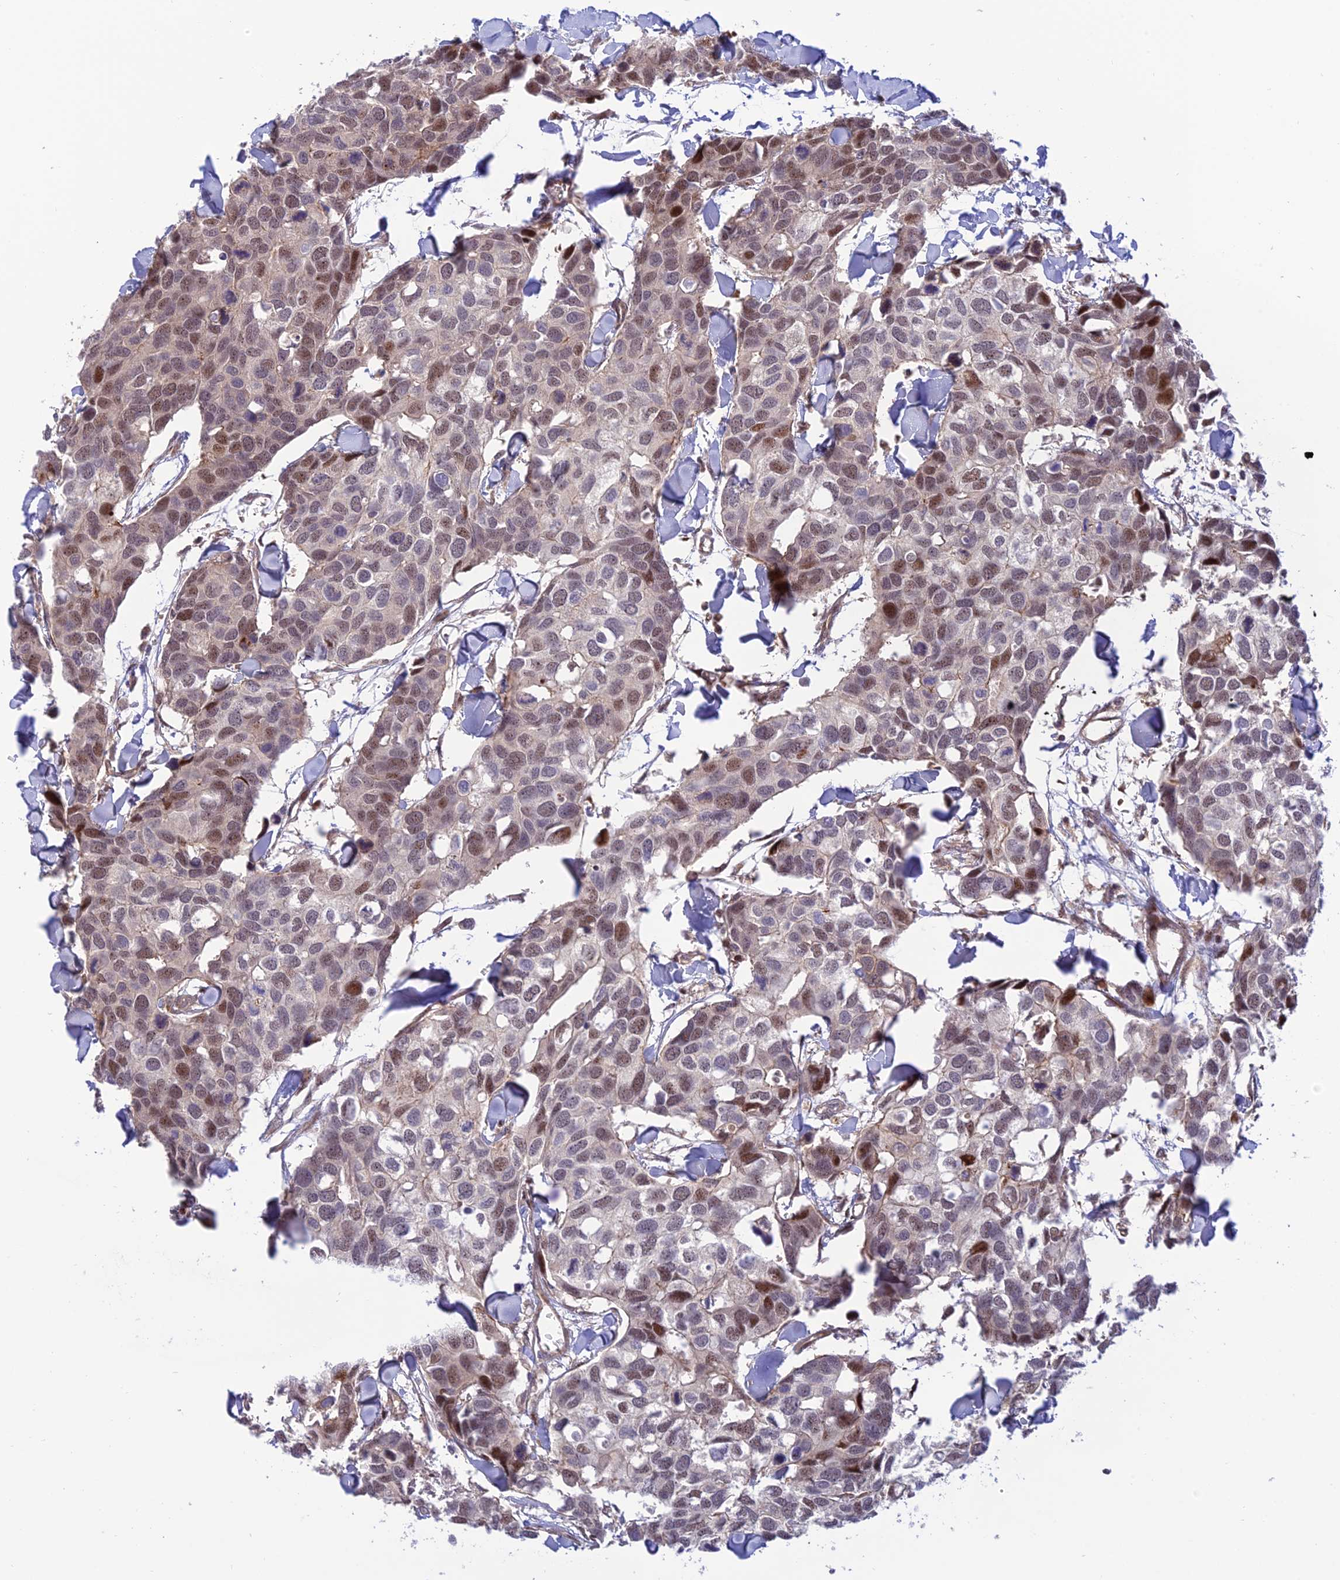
{"staining": {"intensity": "moderate", "quantity": "25%-75%", "location": "nuclear"}, "tissue": "breast cancer", "cell_type": "Tumor cells", "image_type": "cancer", "snomed": [{"axis": "morphology", "description": "Duct carcinoma"}, {"axis": "topography", "description": "Breast"}], "caption": "Immunohistochemical staining of human intraductal carcinoma (breast) shows moderate nuclear protein positivity in about 25%-75% of tumor cells. The protein is stained brown, and the nuclei are stained in blue (DAB IHC with brightfield microscopy, high magnification).", "gene": "ZNF584", "patient": {"sex": "female", "age": 83}}